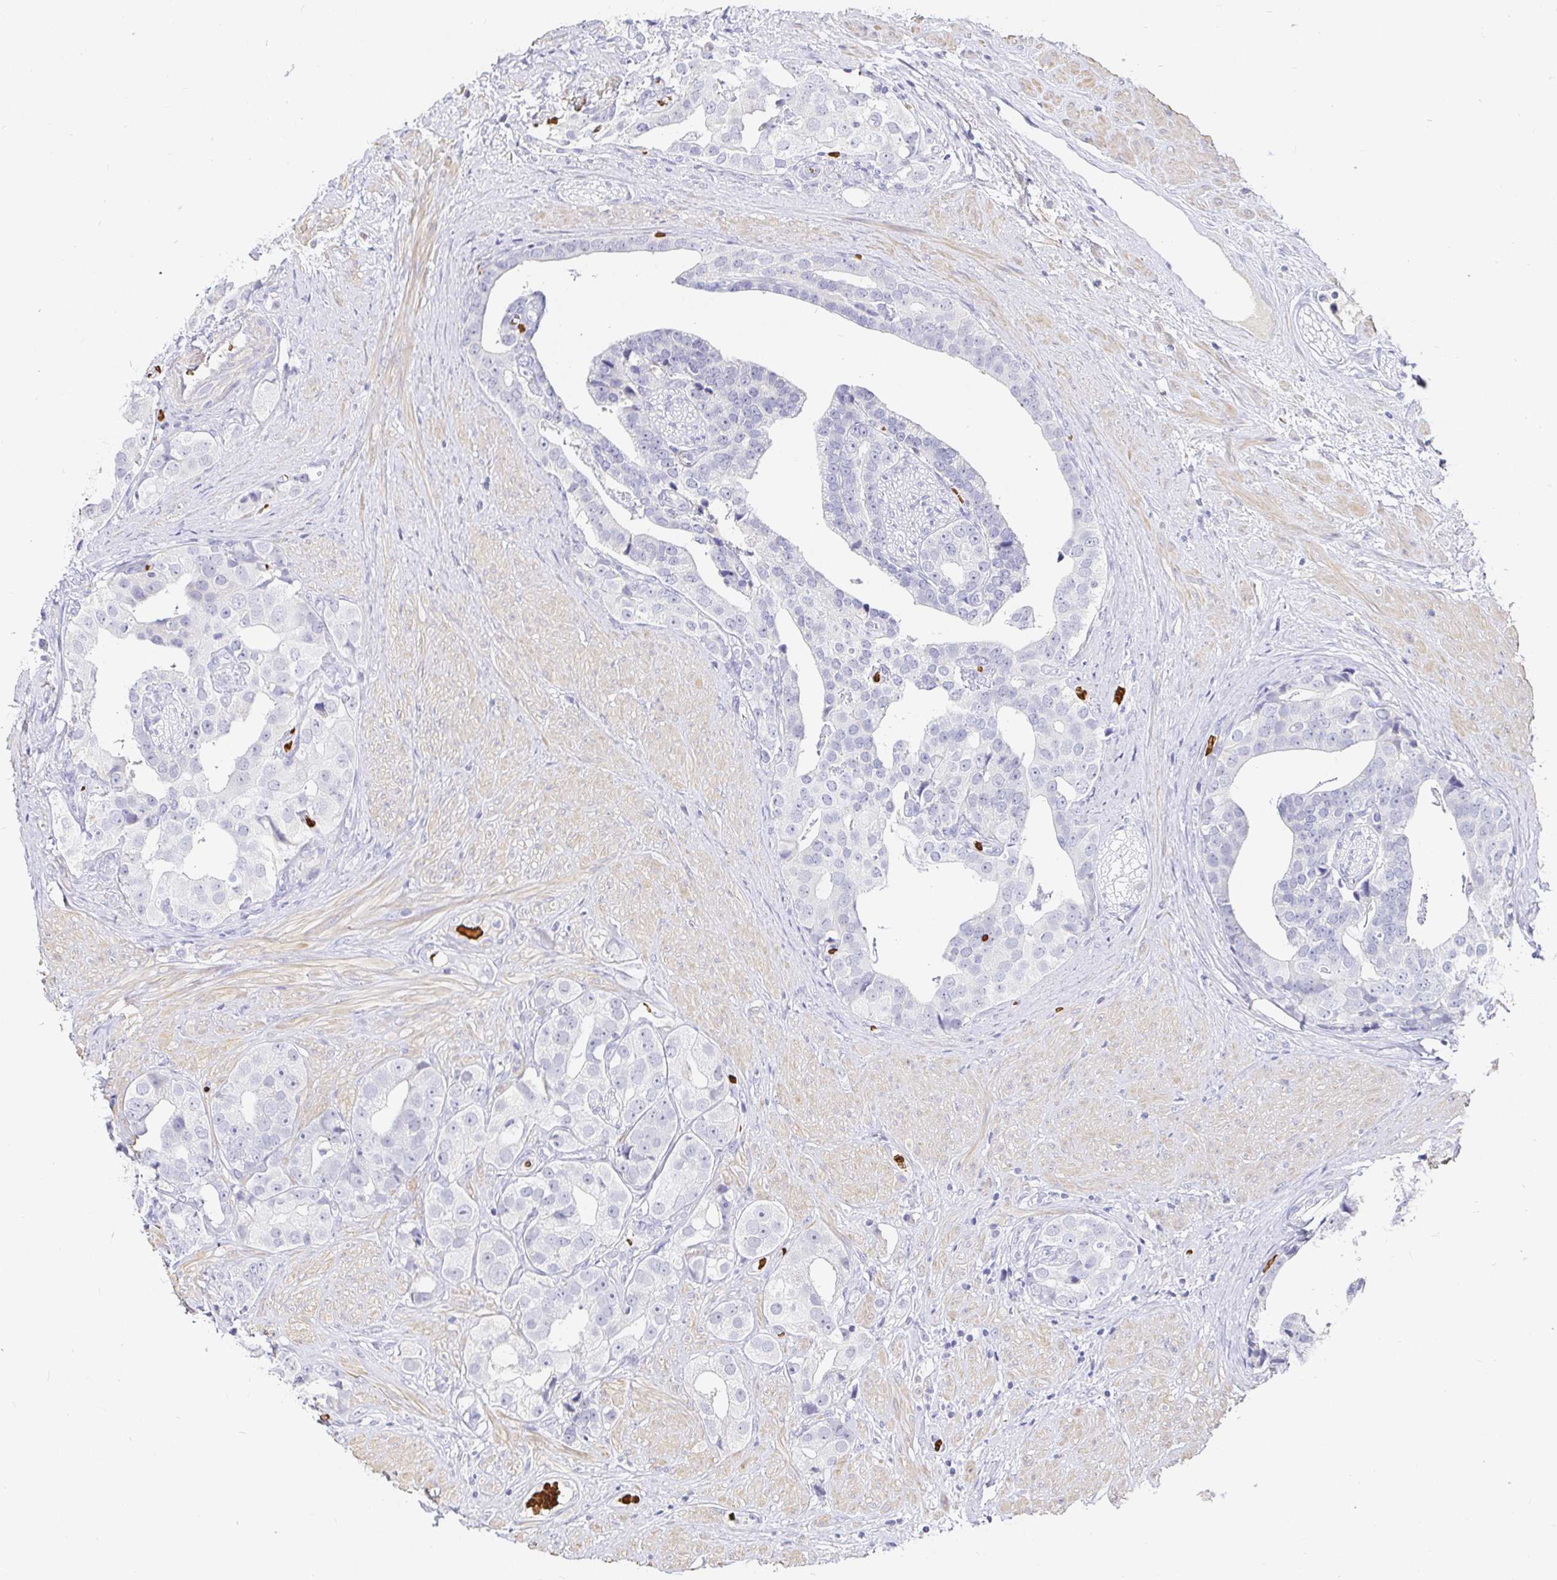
{"staining": {"intensity": "negative", "quantity": "none", "location": "none"}, "tissue": "prostate cancer", "cell_type": "Tumor cells", "image_type": "cancer", "snomed": [{"axis": "morphology", "description": "Adenocarcinoma, High grade"}, {"axis": "topography", "description": "Prostate"}], "caption": "Immunohistochemistry histopathology image of neoplastic tissue: human prostate cancer (high-grade adenocarcinoma) stained with DAB (3,3'-diaminobenzidine) exhibits no significant protein expression in tumor cells.", "gene": "FGF21", "patient": {"sex": "male", "age": 71}}